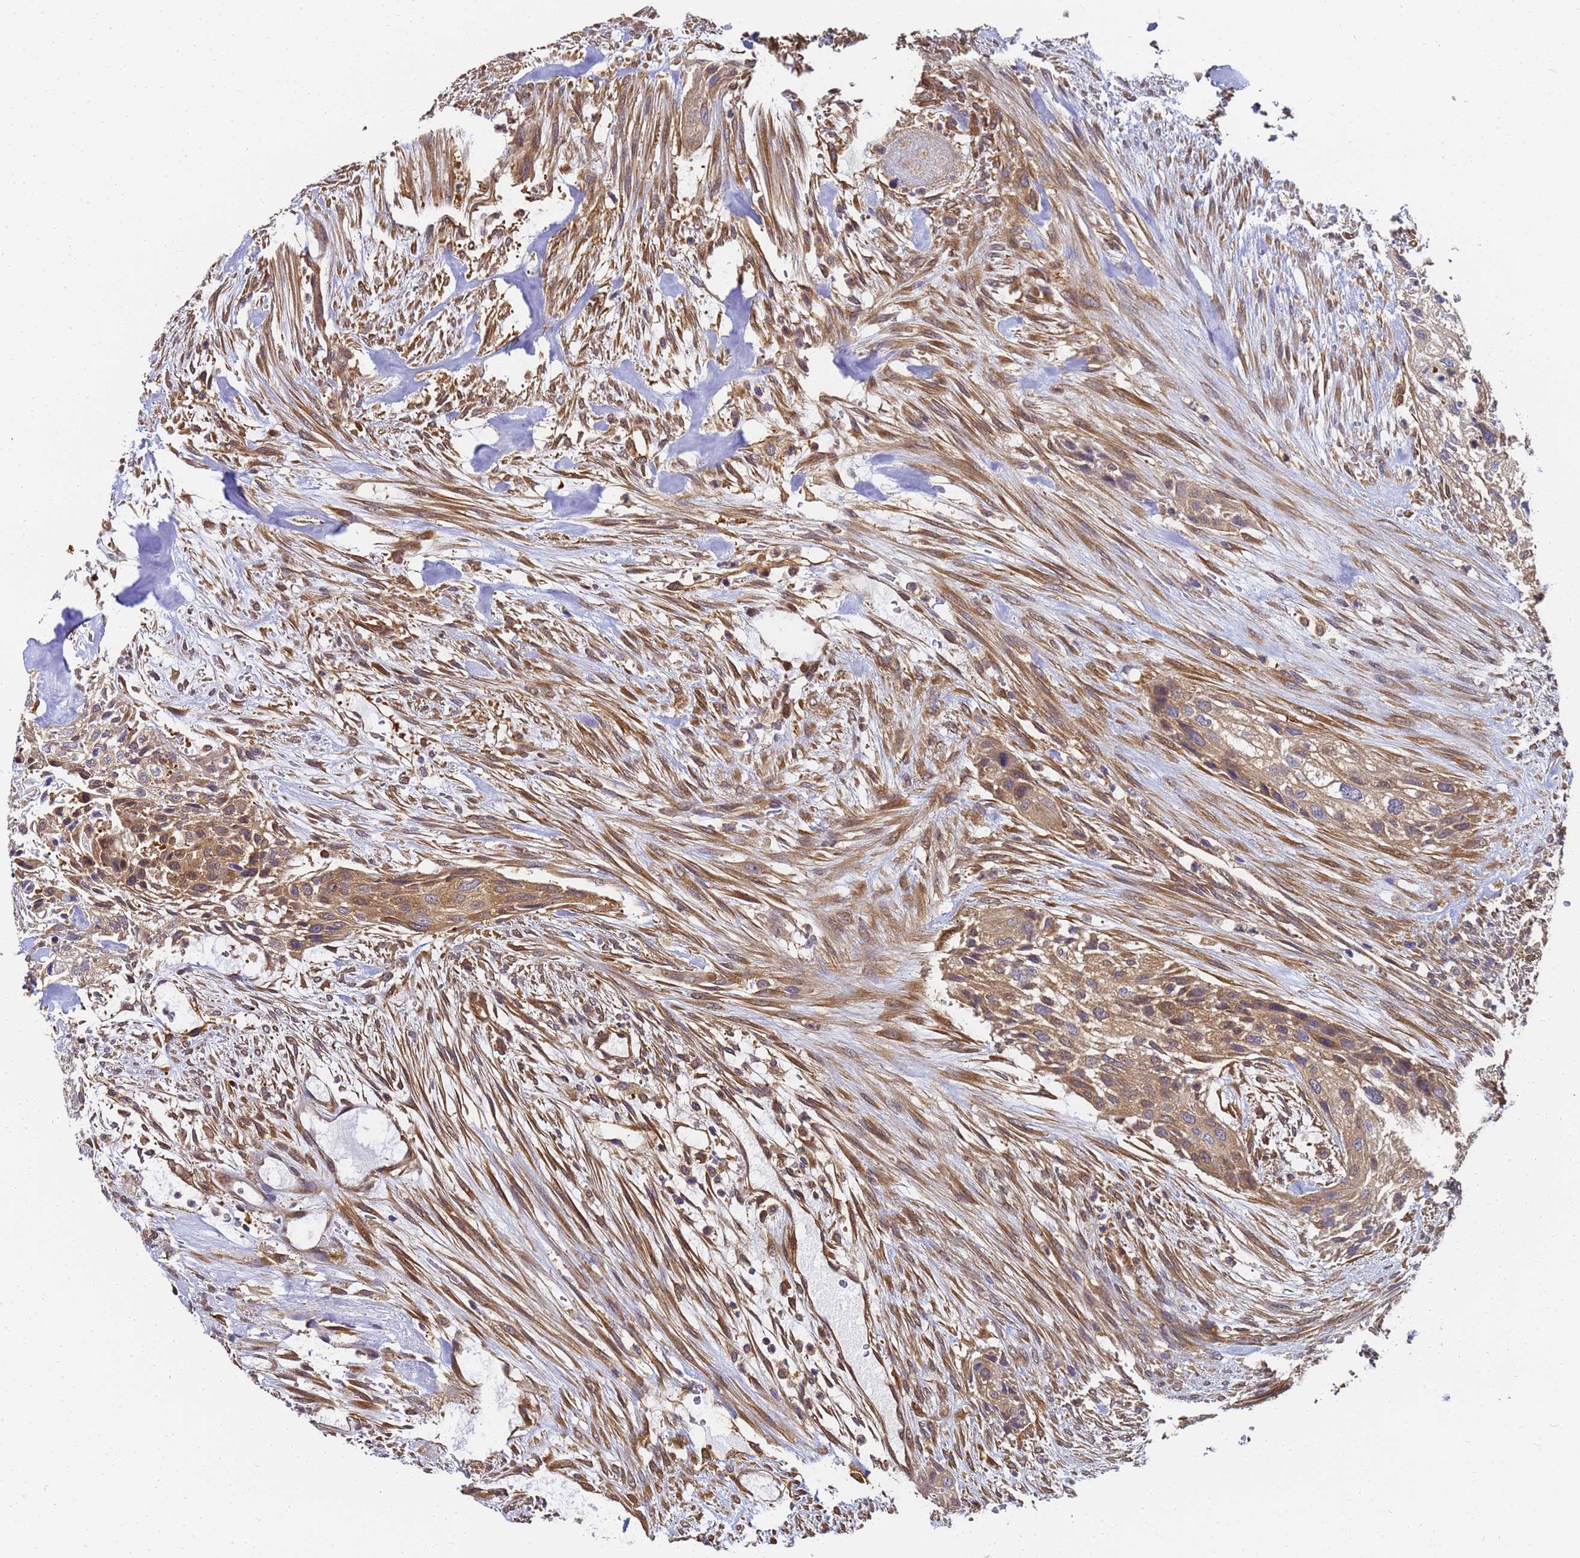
{"staining": {"intensity": "weak", "quantity": ">75%", "location": "cytoplasmic/membranous"}, "tissue": "urothelial cancer", "cell_type": "Tumor cells", "image_type": "cancer", "snomed": [{"axis": "morphology", "description": "Urothelial carcinoma, High grade"}, {"axis": "topography", "description": "Urinary bladder"}], "caption": "This histopathology image demonstrates IHC staining of urothelial cancer, with low weak cytoplasmic/membranous staining in approximately >75% of tumor cells.", "gene": "NME1-NME2", "patient": {"sex": "male", "age": 35}}